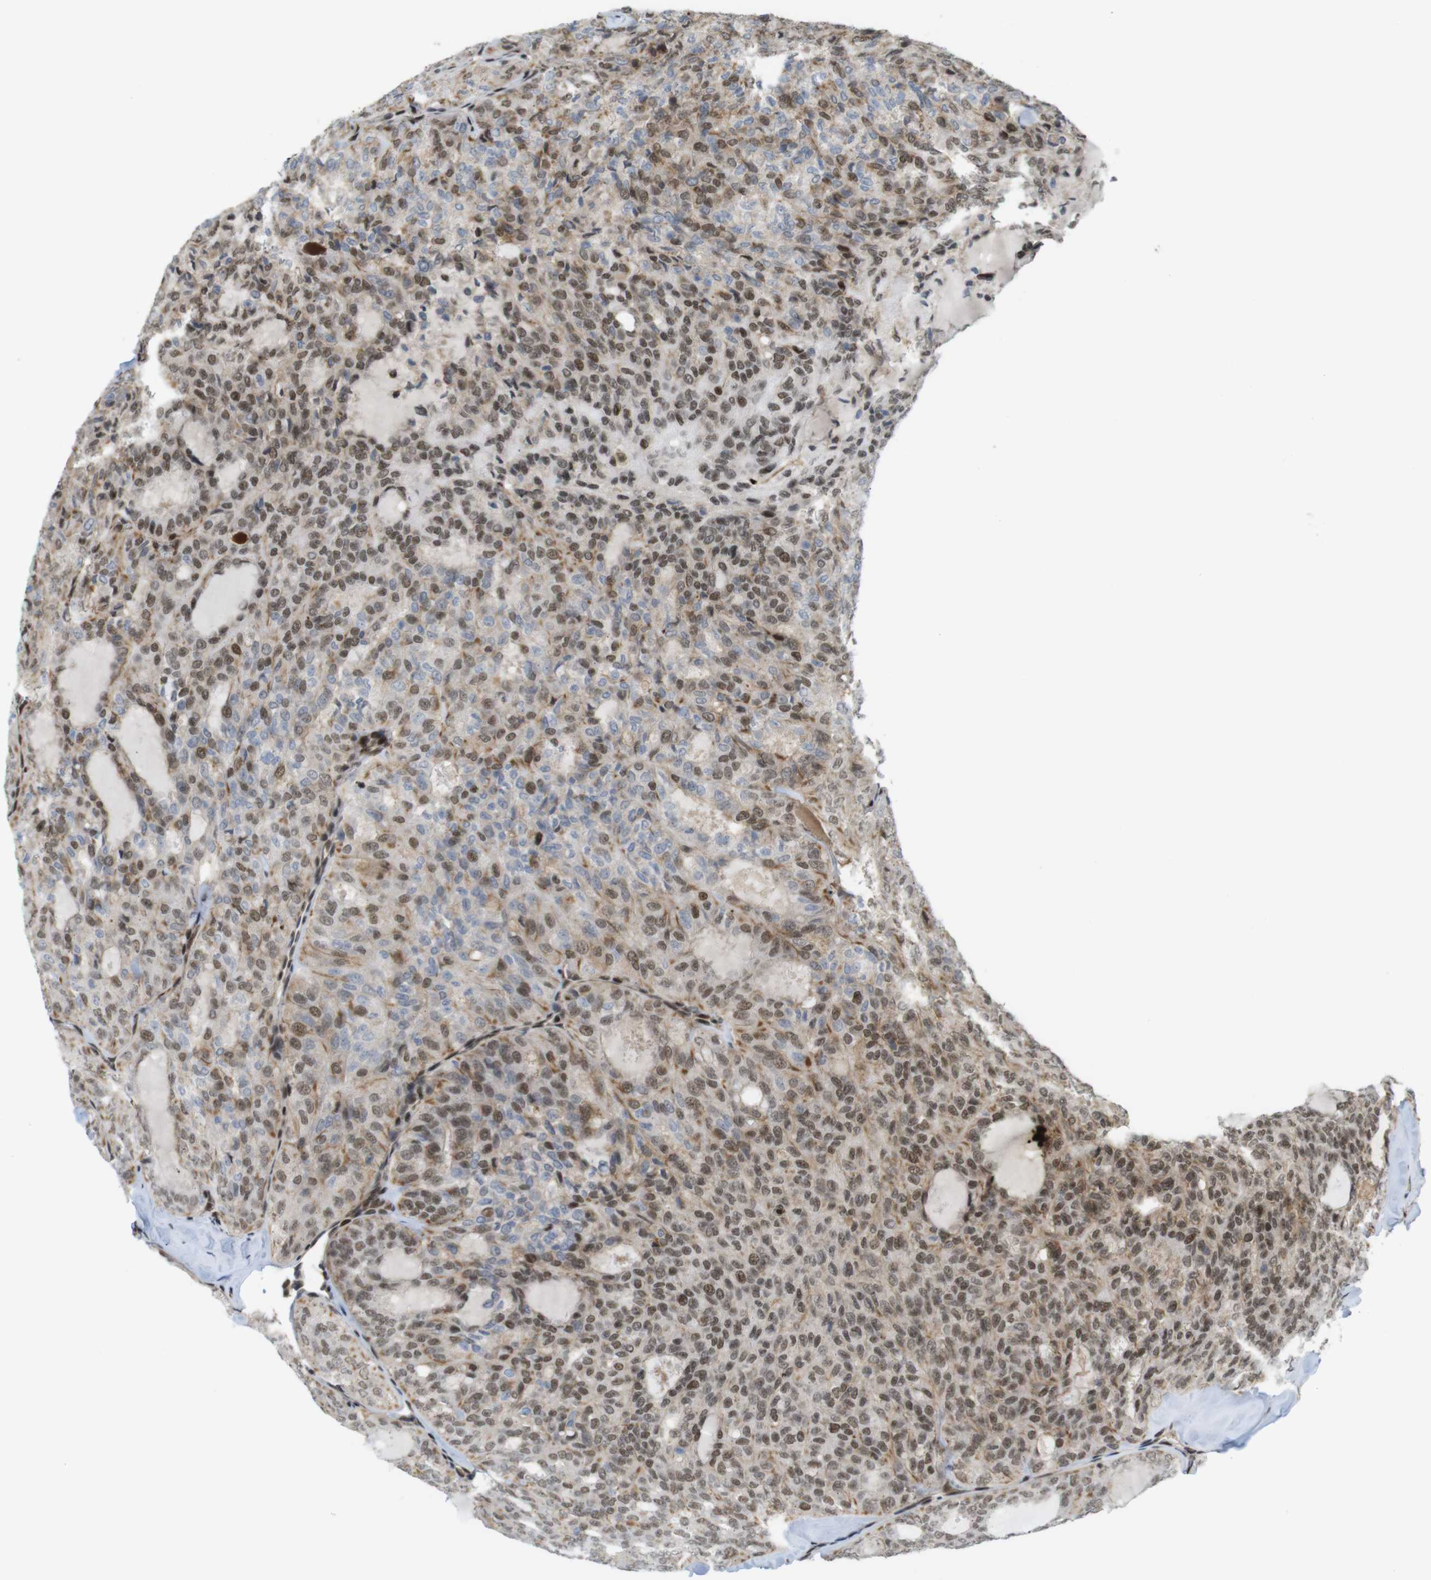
{"staining": {"intensity": "moderate", "quantity": ">75%", "location": "cytoplasmic/membranous,nuclear"}, "tissue": "thyroid cancer", "cell_type": "Tumor cells", "image_type": "cancer", "snomed": [{"axis": "morphology", "description": "Follicular adenoma carcinoma, NOS"}, {"axis": "topography", "description": "Thyroid gland"}], "caption": "Human follicular adenoma carcinoma (thyroid) stained for a protein (brown) reveals moderate cytoplasmic/membranous and nuclear positive expression in approximately >75% of tumor cells.", "gene": "SP2", "patient": {"sex": "male", "age": 75}}